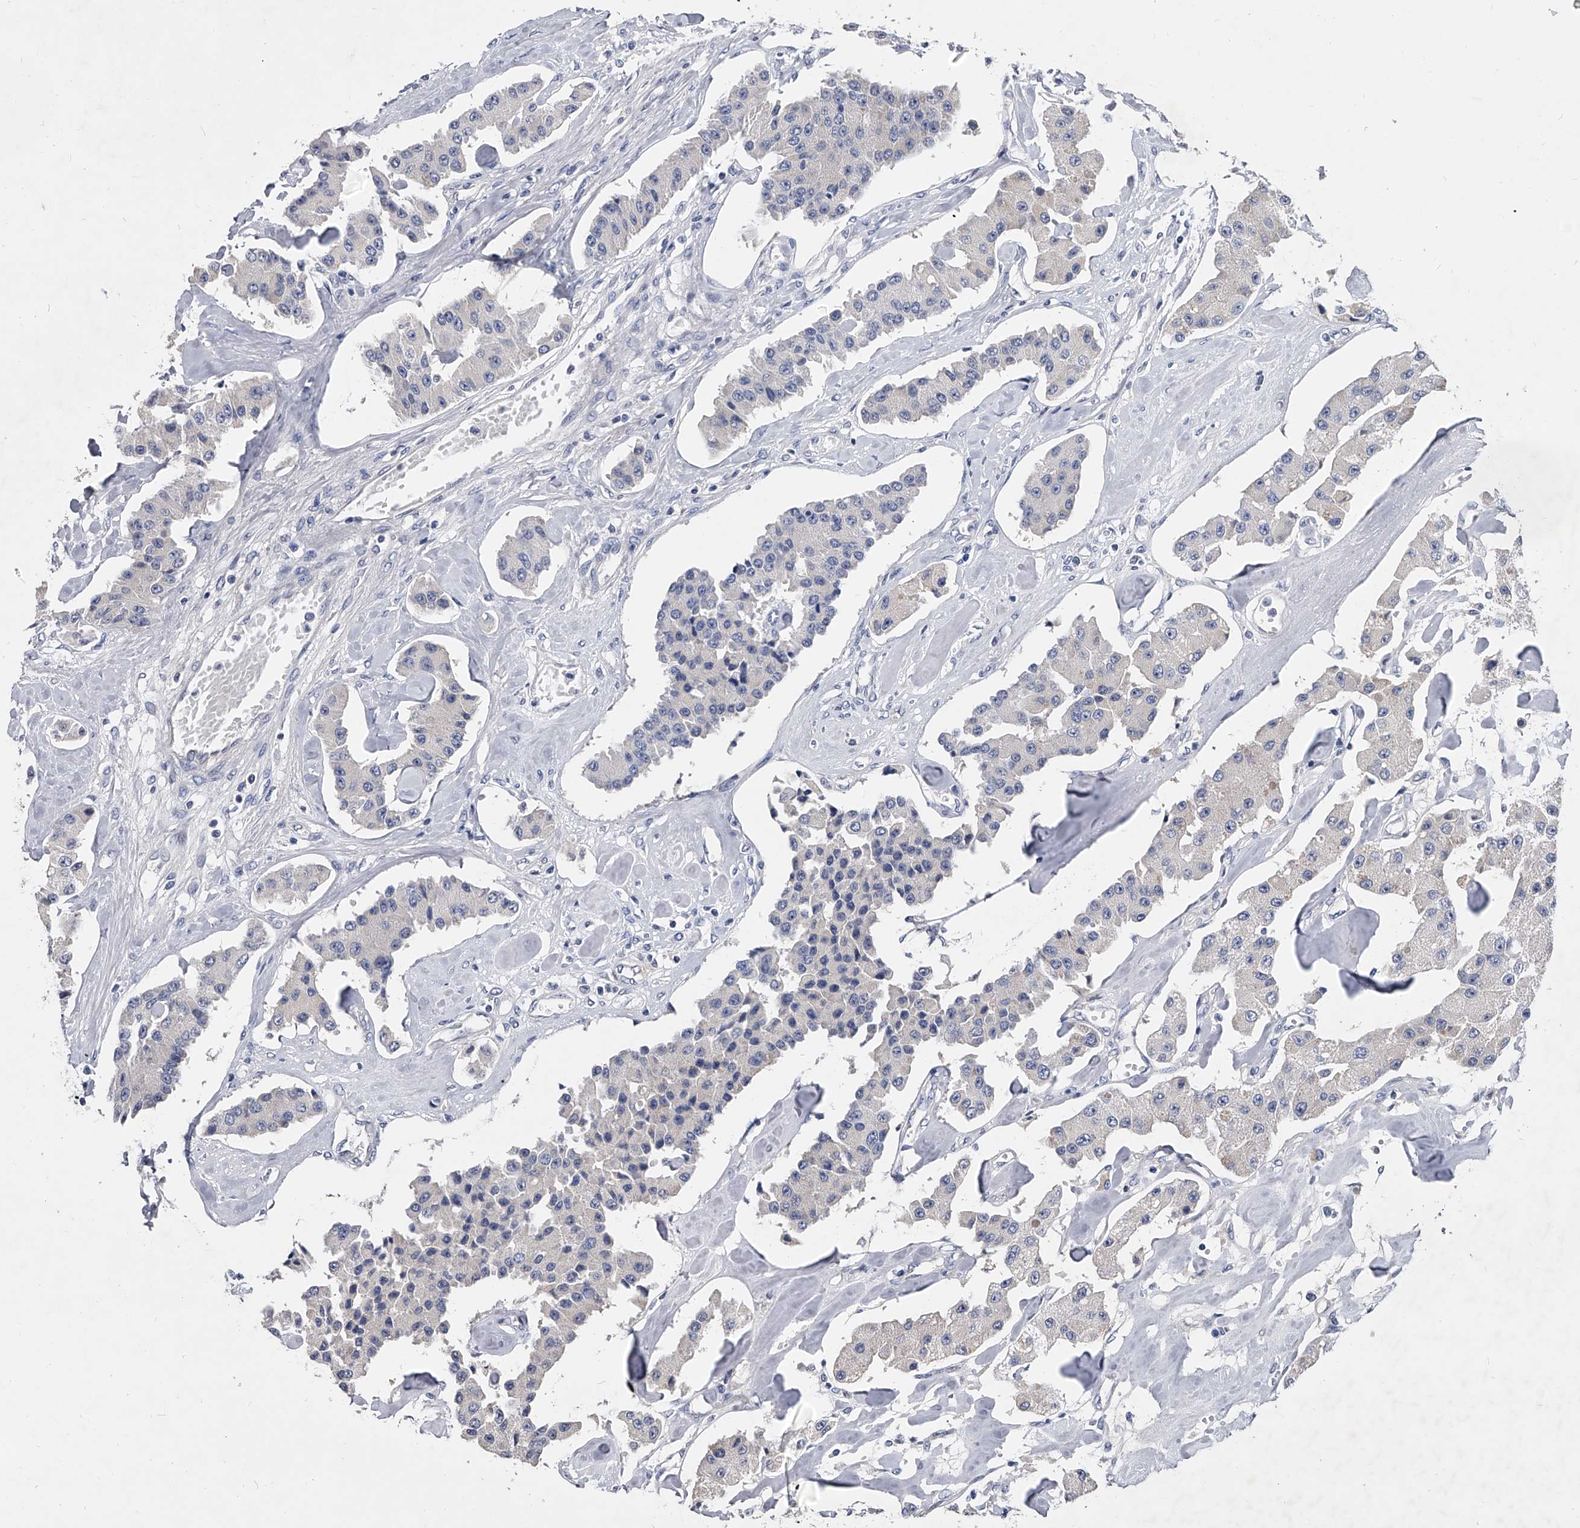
{"staining": {"intensity": "negative", "quantity": "none", "location": "none"}, "tissue": "carcinoid", "cell_type": "Tumor cells", "image_type": "cancer", "snomed": [{"axis": "morphology", "description": "Carcinoid, malignant, NOS"}, {"axis": "topography", "description": "Pancreas"}], "caption": "This is an immunohistochemistry (IHC) image of human carcinoid. There is no staining in tumor cells.", "gene": "EFCAB7", "patient": {"sex": "male", "age": 41}}